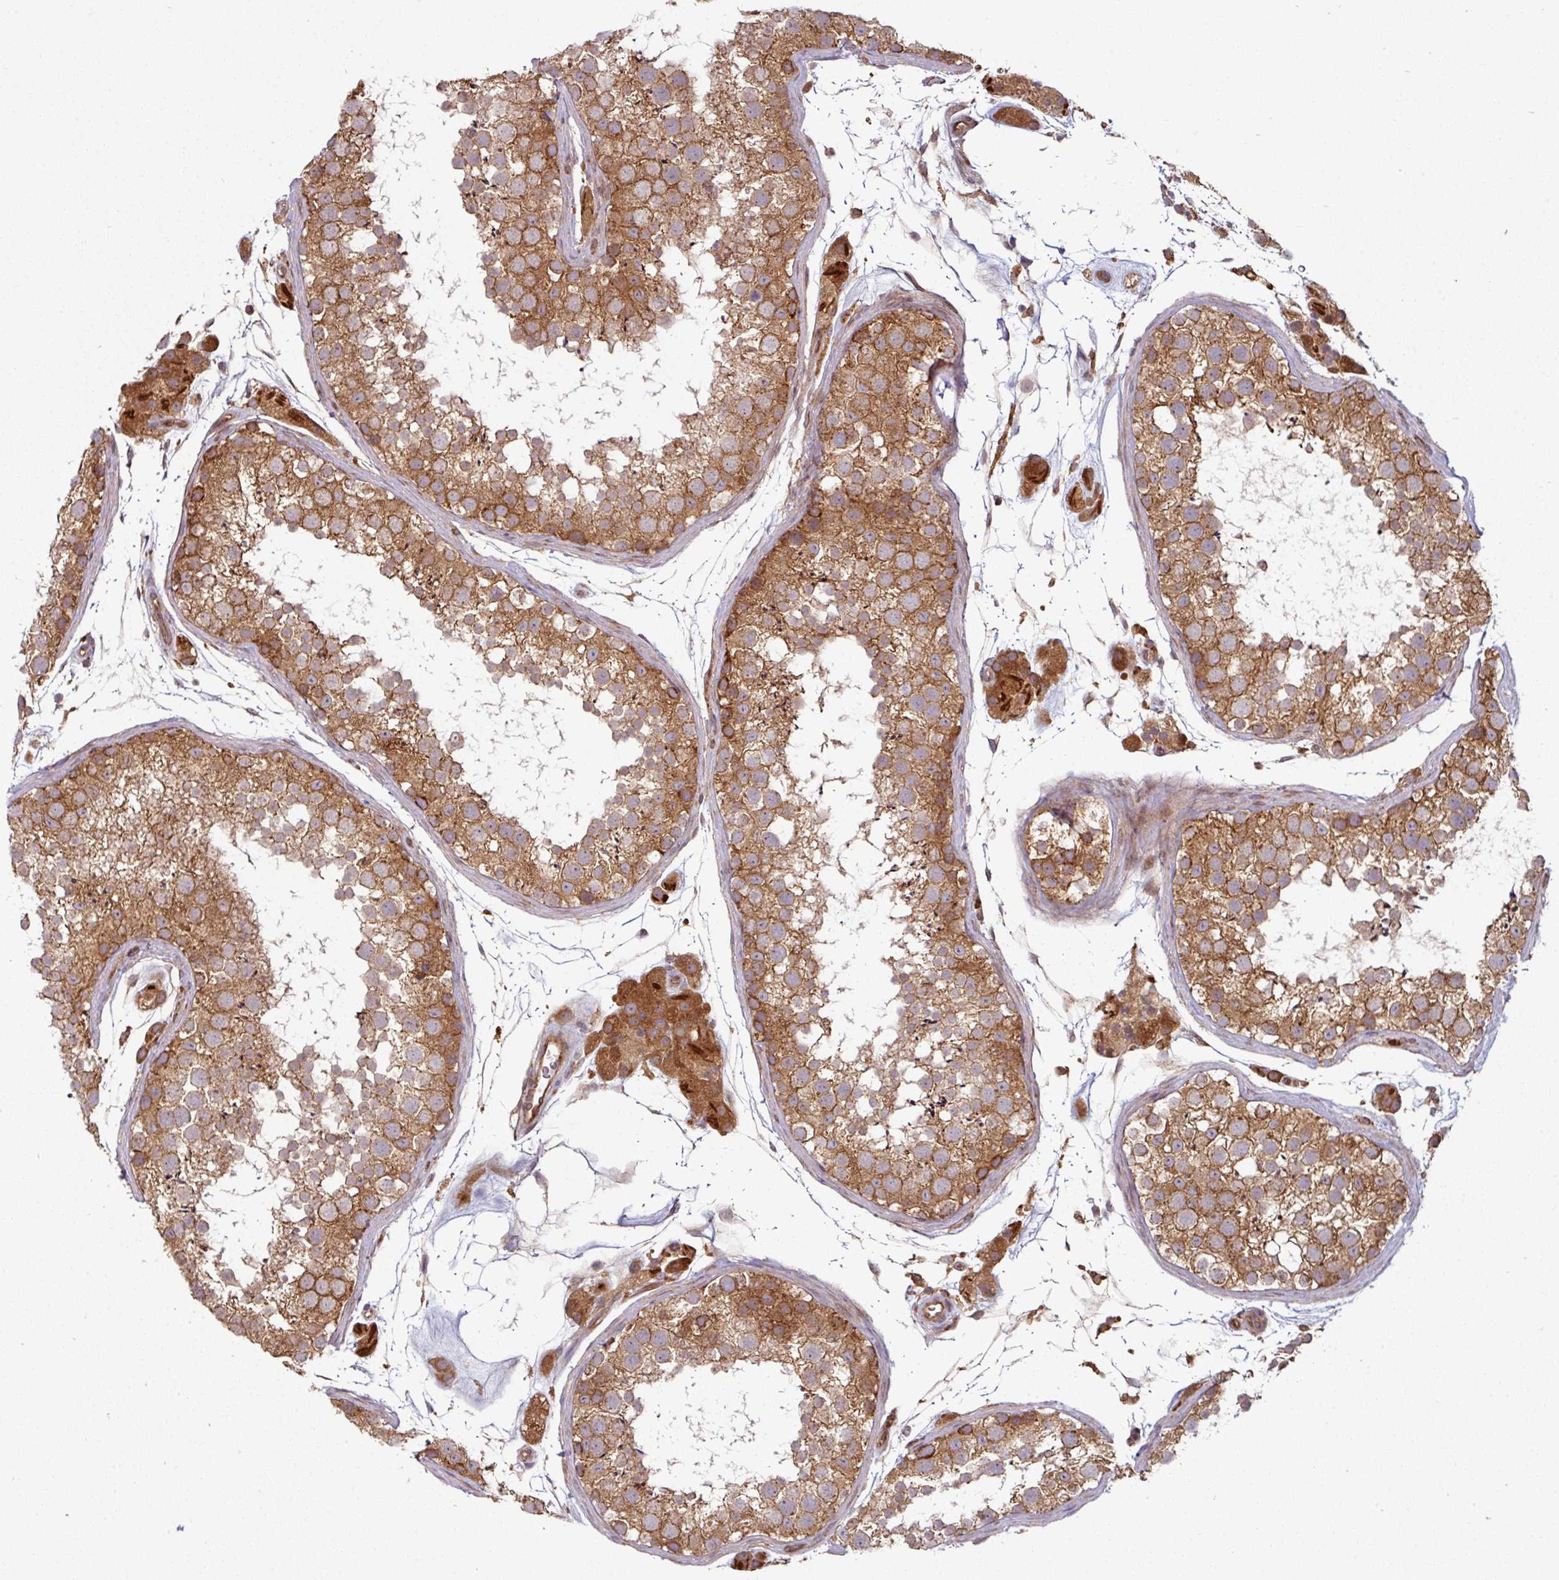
{"staining": {"intensity": "moderate", "quantity": ">75%", "location": "cytoplasmic/membranous"}, "tissue": "testis", "cell_type": "Cells in seminiferous ducts", "image_type": "normal", "snomed": [{"axis": "morphology", "description": "Normal tissue, NOS"}, {"axis": "topography", "description": "Testis"}], "caption": "IHC of normal human testis reveals medium levels of moderate cytoplasmic/membranous staining in approximately >75% of cells in seminiferous ducts. Using DAB (brown) and hematoxylin (blue) stains, captured at high magnification using brightfield microscopy.", "gene": "RAB5A", "patient": {"sex": "male", "age": 41}}